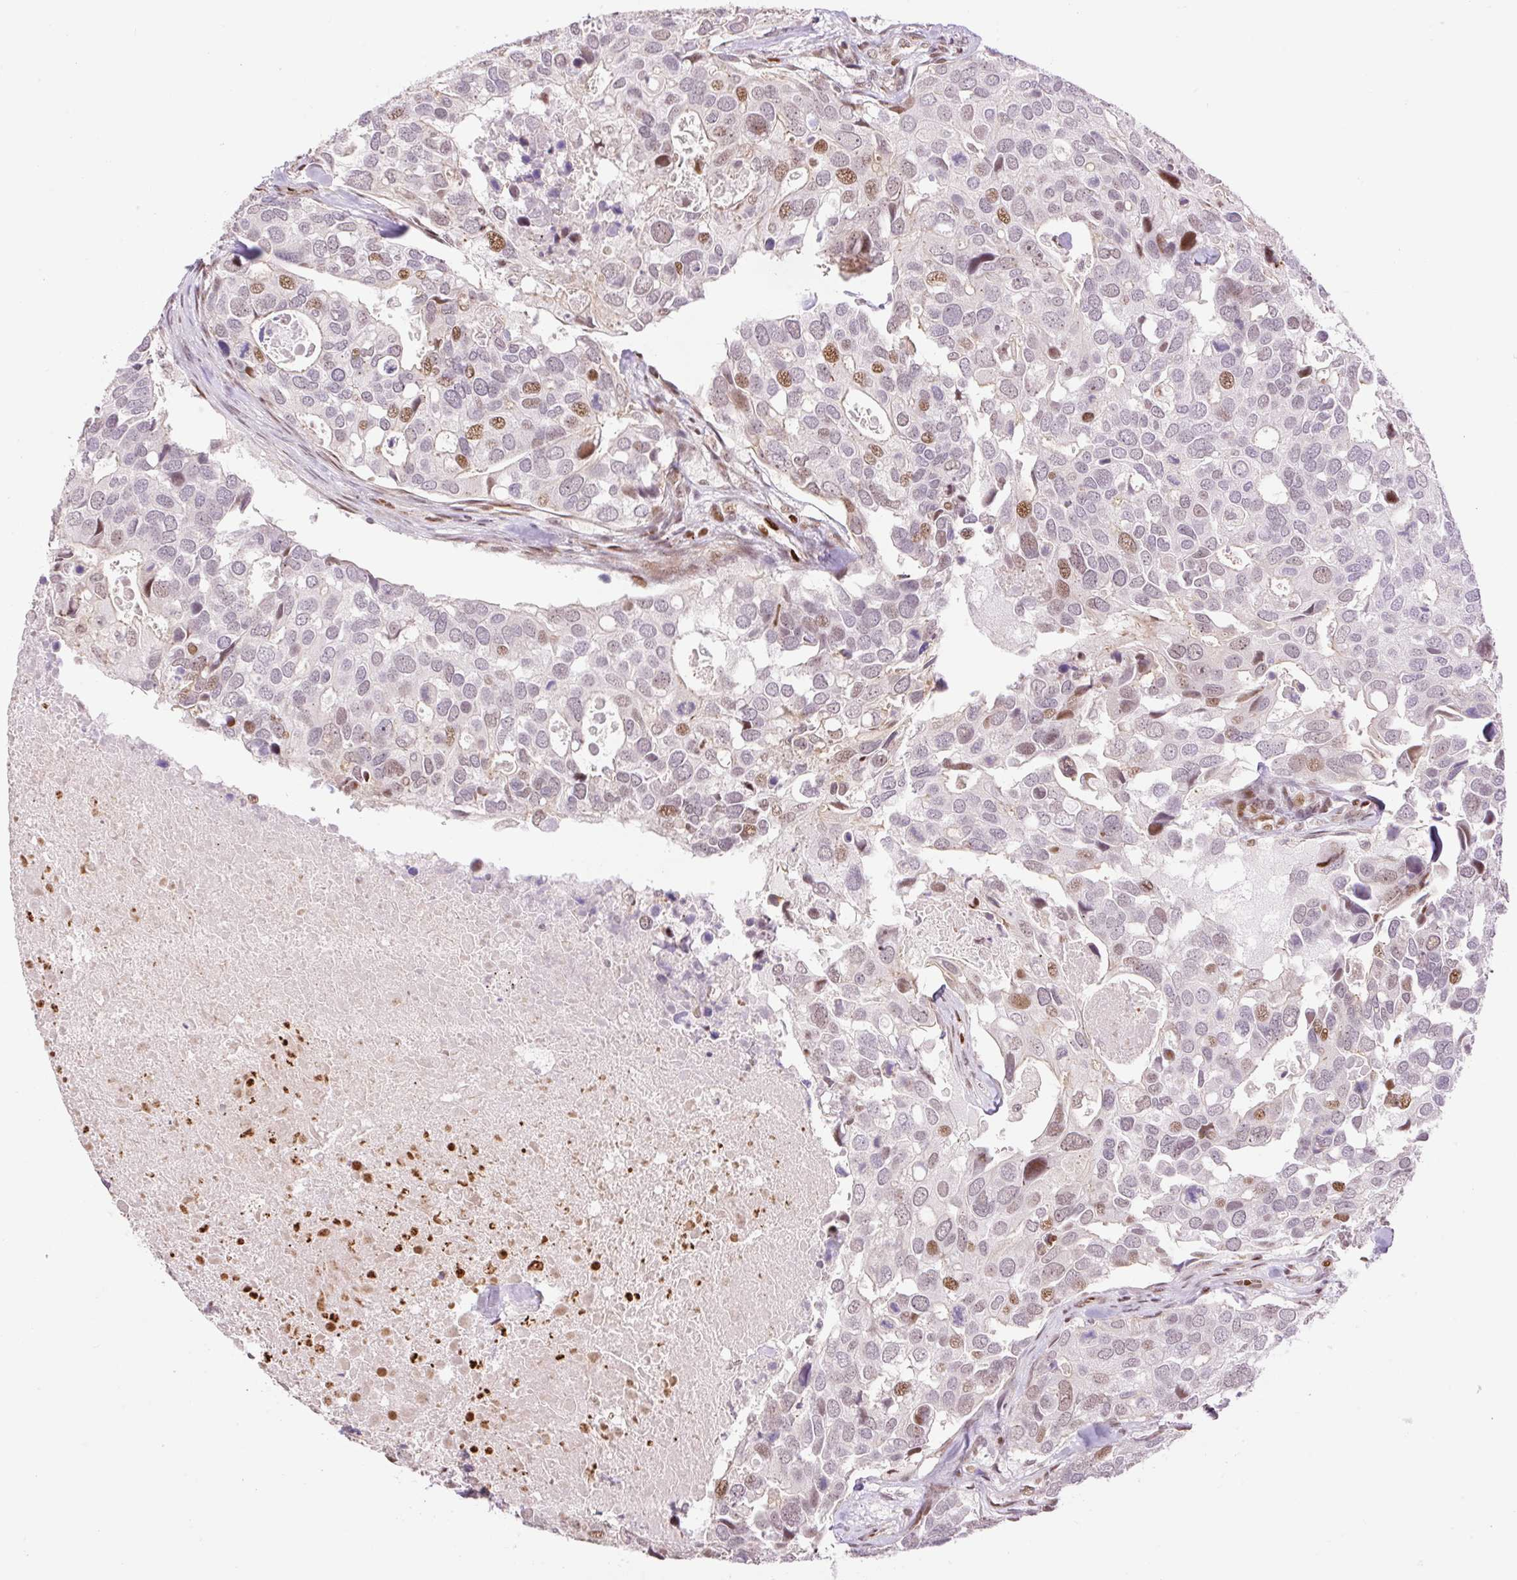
{"staining": {"intensity": "moderate", "quantity": "<25%", "location": "nuclear"}, "tissue": "breast cancer", "cell_type": "Tumor cells", "image_type": "cancer", "snomed": [{"axis": "morphology", "description": "Duct carcinoma"}, {"axis": "topography", "description": "Breast"}], "caption": "Breast intraductal carcinoma stained with DAB (3,3'-diaminobenzidine) IHC demonstrates low levels of moderate nuclear expression in about <25% of tumor cells.", "gene": "RIPPLY3", "patient": {"sex": "female", "age": 83}}